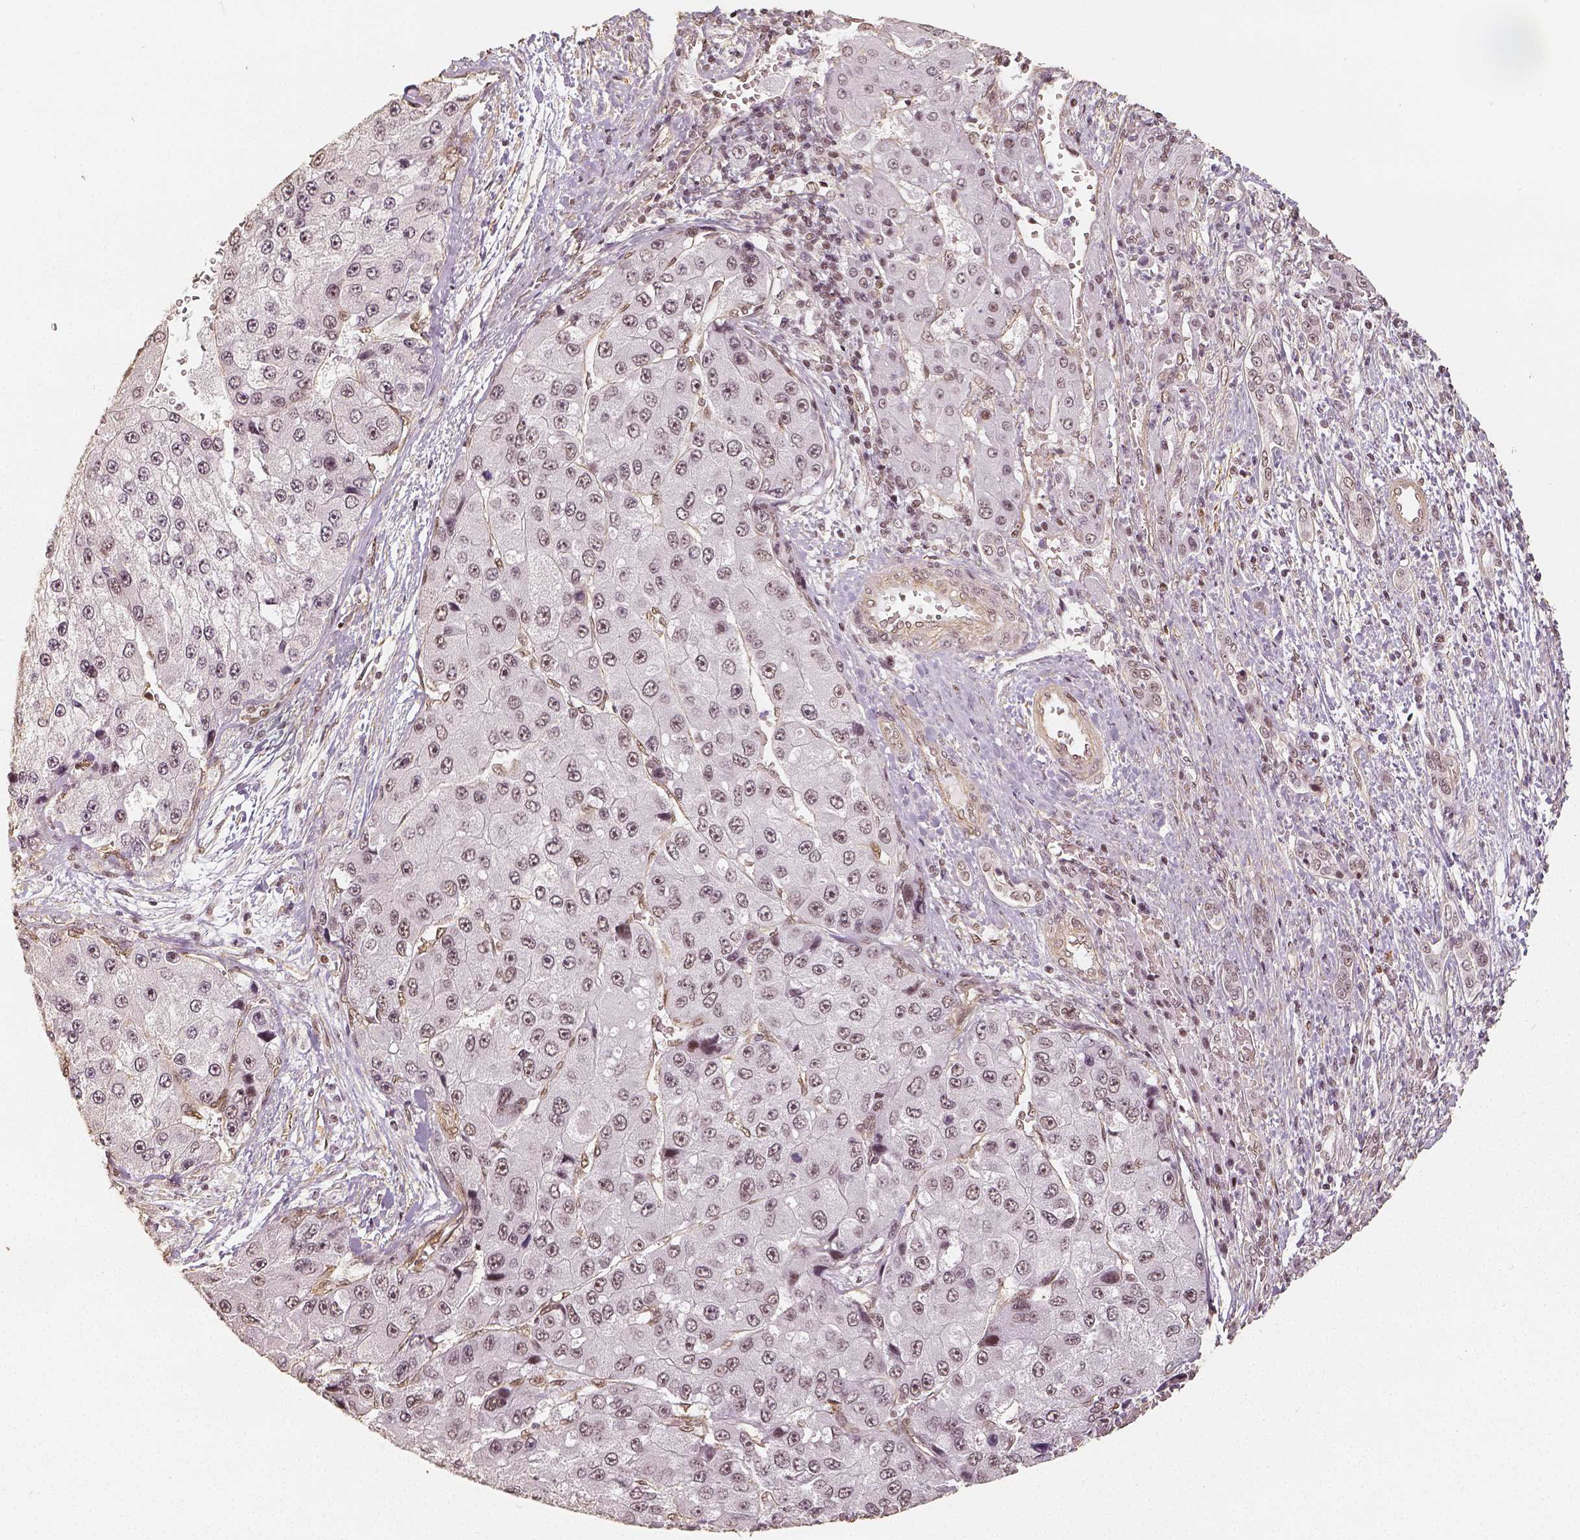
{"staining": {"intensity": "weak", "quantity": "<25%", "location": "nuclear"}, "tissue": "liver cancer", "cell_type": "Tumor cells", "image_type": "cancer", "snomed": [{"axis": "morphology", "description": "Carcinoma, Hepatocellular, NOS"}, {"axis": "topography", "description": "Liver"}], "caption": "This is an immunohistochemistry (IHC) image of liver cancer (hepatocellular carcinoma). There is no staining in tumor cells.", "gene": "HDAC1", "patient": {"sex": "female", "age": 73}}